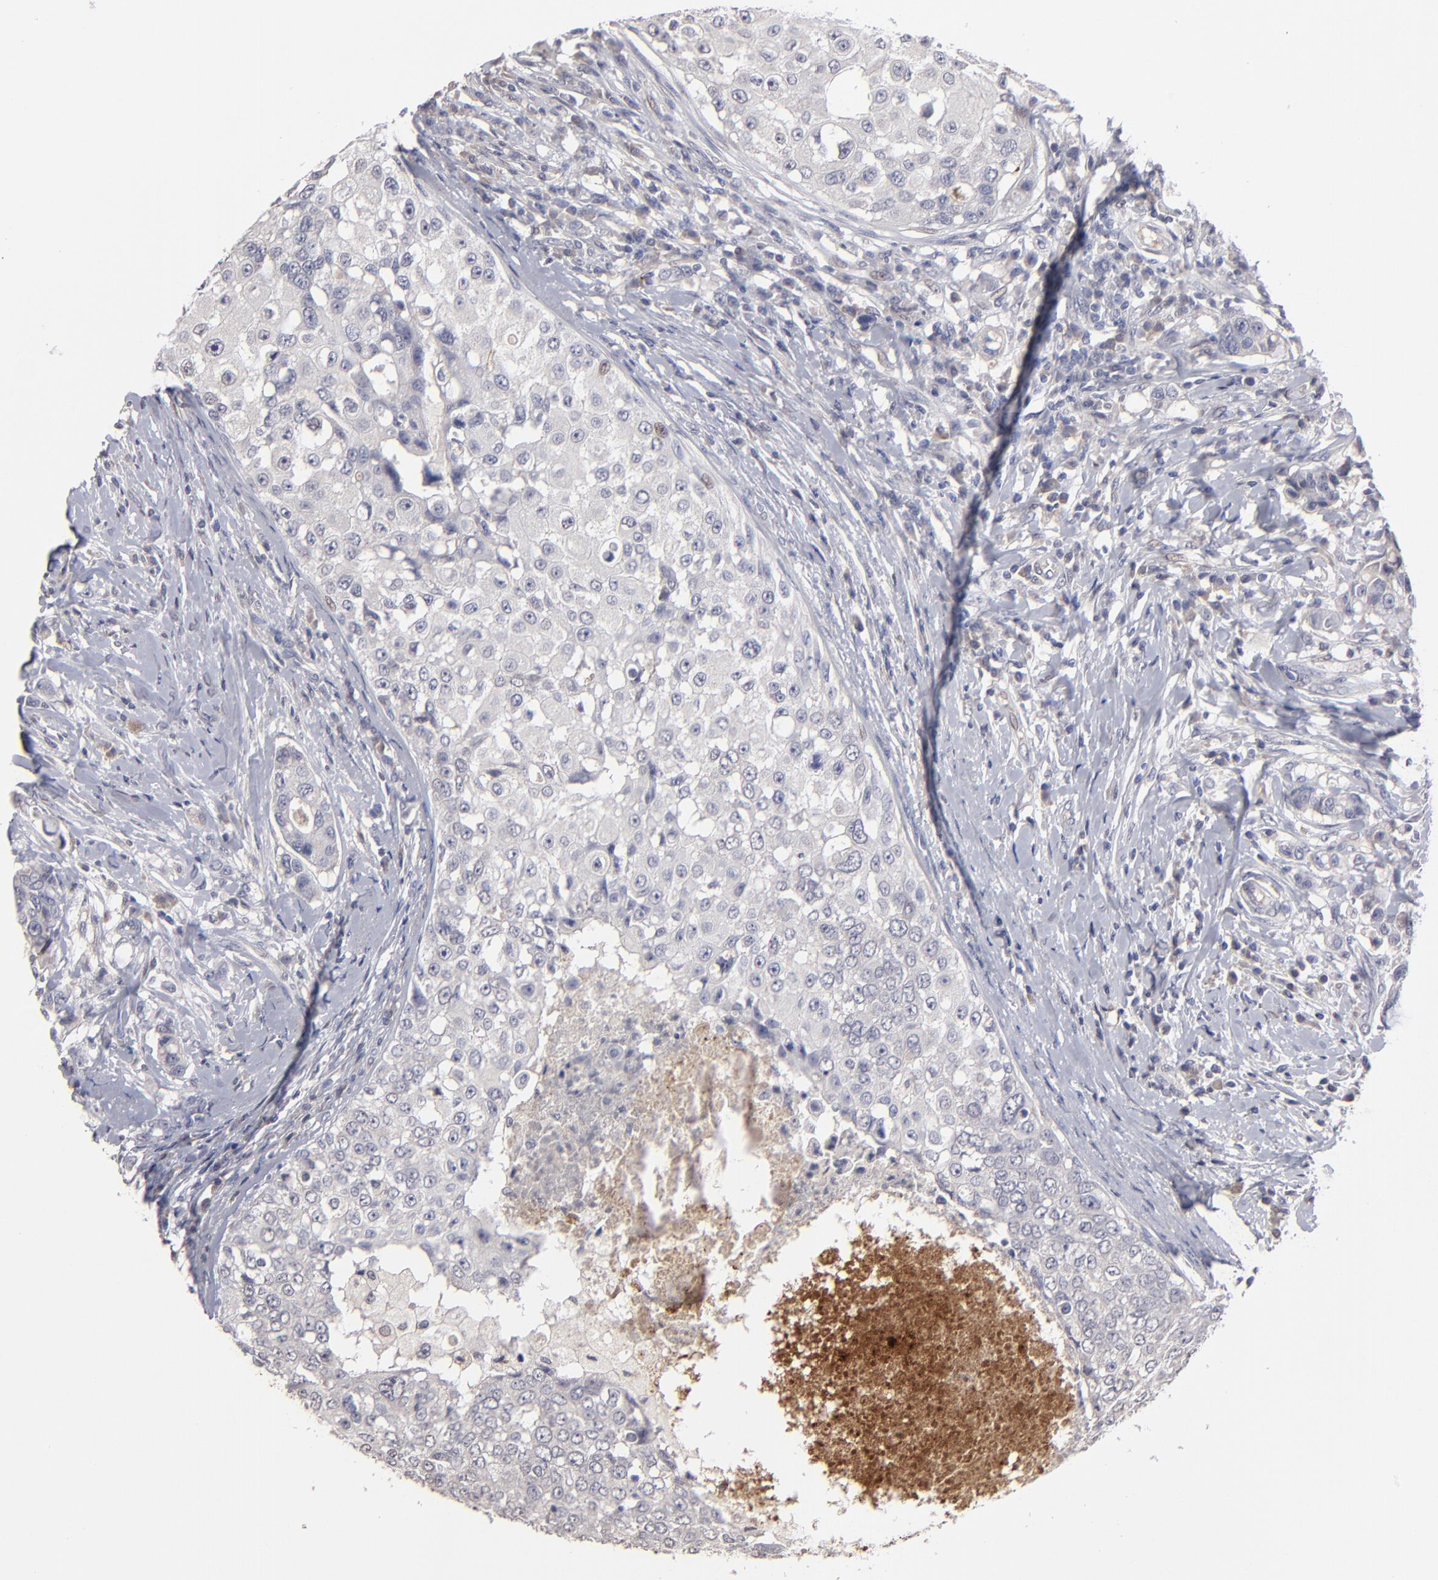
{"staining": {"intensity": "negative", "quantity": "none", "location": "none"}, "tissue": "breast cancer", "cell_type": "Tumor cells", "image_type": "cancer", "snomed": [{"axis": "morphology", "description": "Duct carcinoma"}, {"axis": "topography", "description": "Breast"}], "caption": "Immunohistochemistry micrograph of neoplastic tissue: human breast cancer (invasive ductal carcinoma) stained with DAB (3,3'-diaminobenzidine) displays no significant protein positivity in tumor cells.", "gene": "GPM6B", "patient": {"sex": "female", "age": 27}}